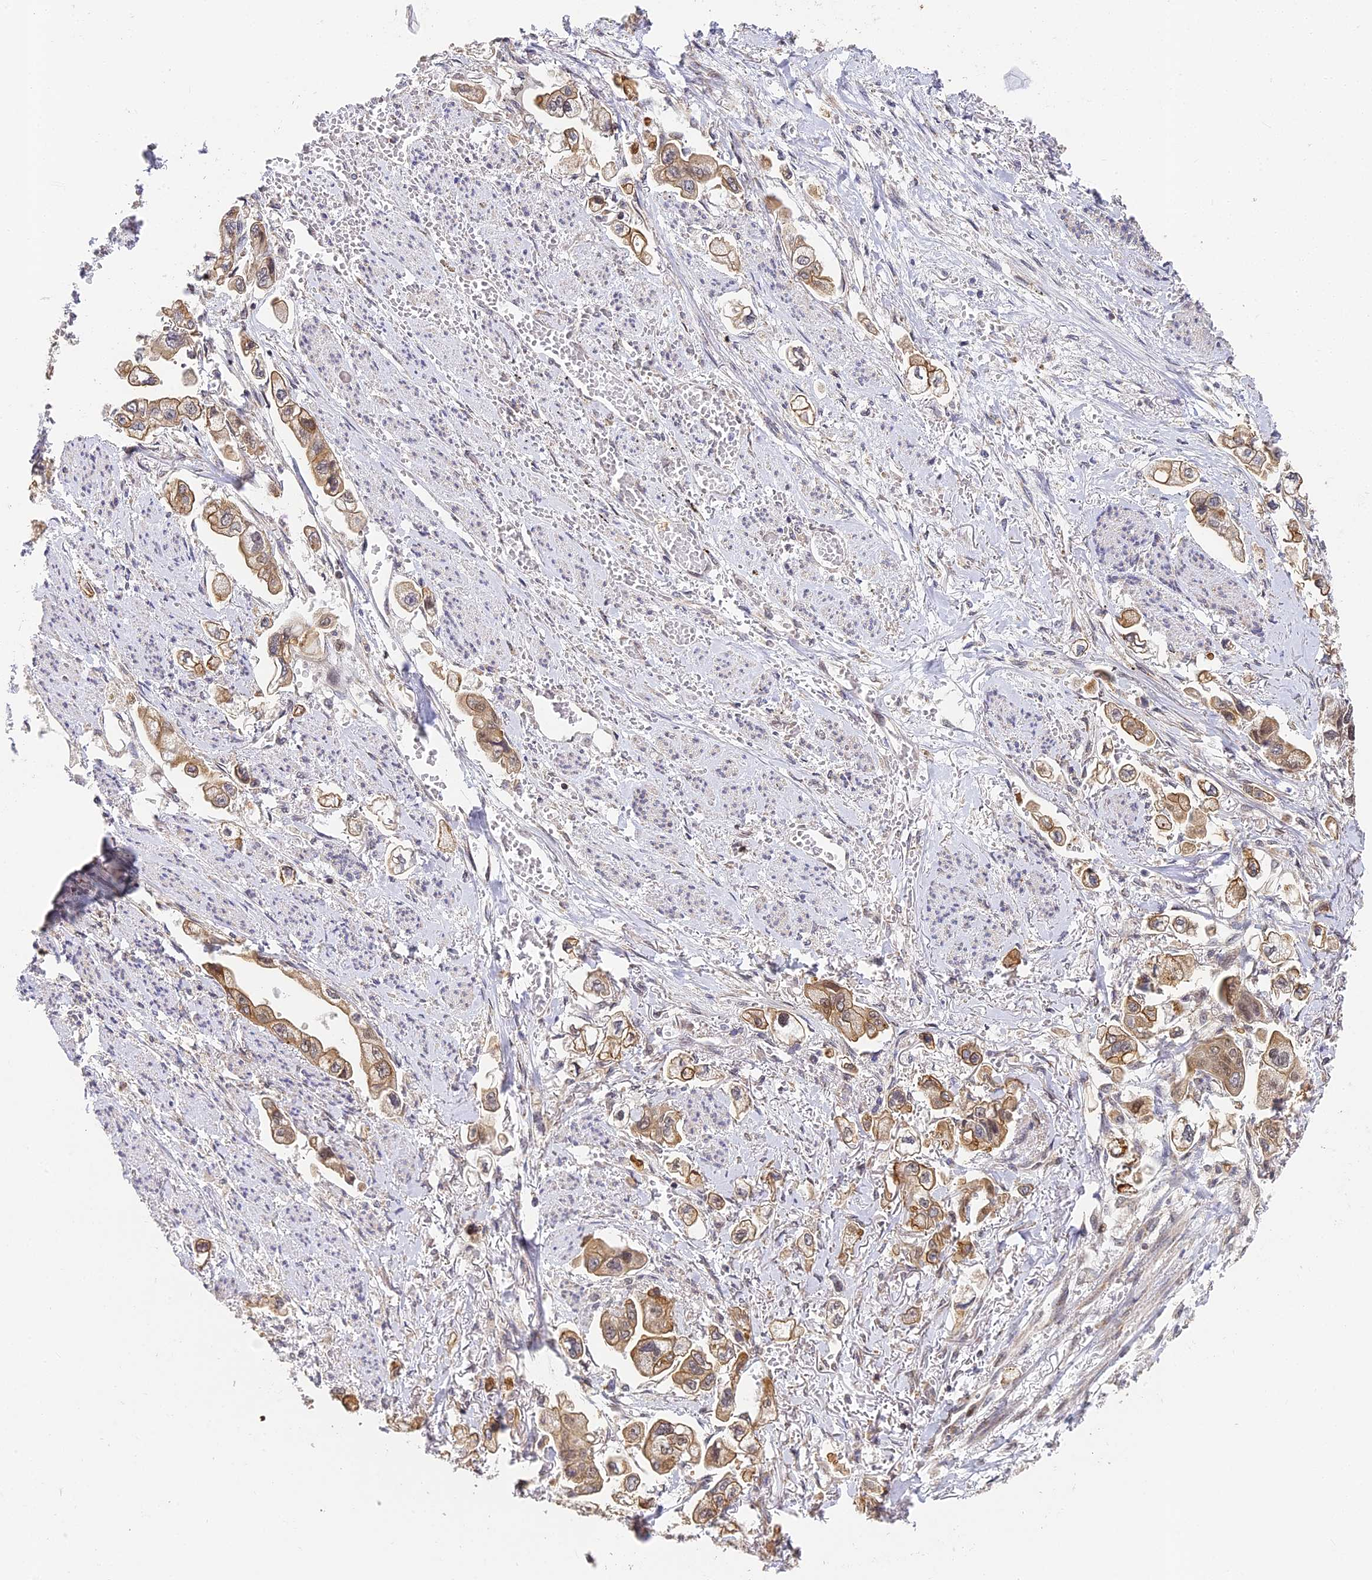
{"staining": {"intensity": "moderate", "quantity": ">75%", "location": "cytoplasmic/membranous,nuclear"}, "tissue": "stomach cancer", "cell_type": "Tumor cells", "image_type": "cancer", "snomed": [{"axis": "morphology", "description": "Adenocarcinoma, NOS"}, {"axis": "topography", "description": "Stomach"}], "caption": "Brown immunohistochemical staining in stomach cancer (adenocarcinoma) displays moderate cytoplasmic/membranous and nuclear positivity in approximately >75% of tumor cells.", "gene": "DNAAF10", "patient": {"sex": "male", "age": 62}}